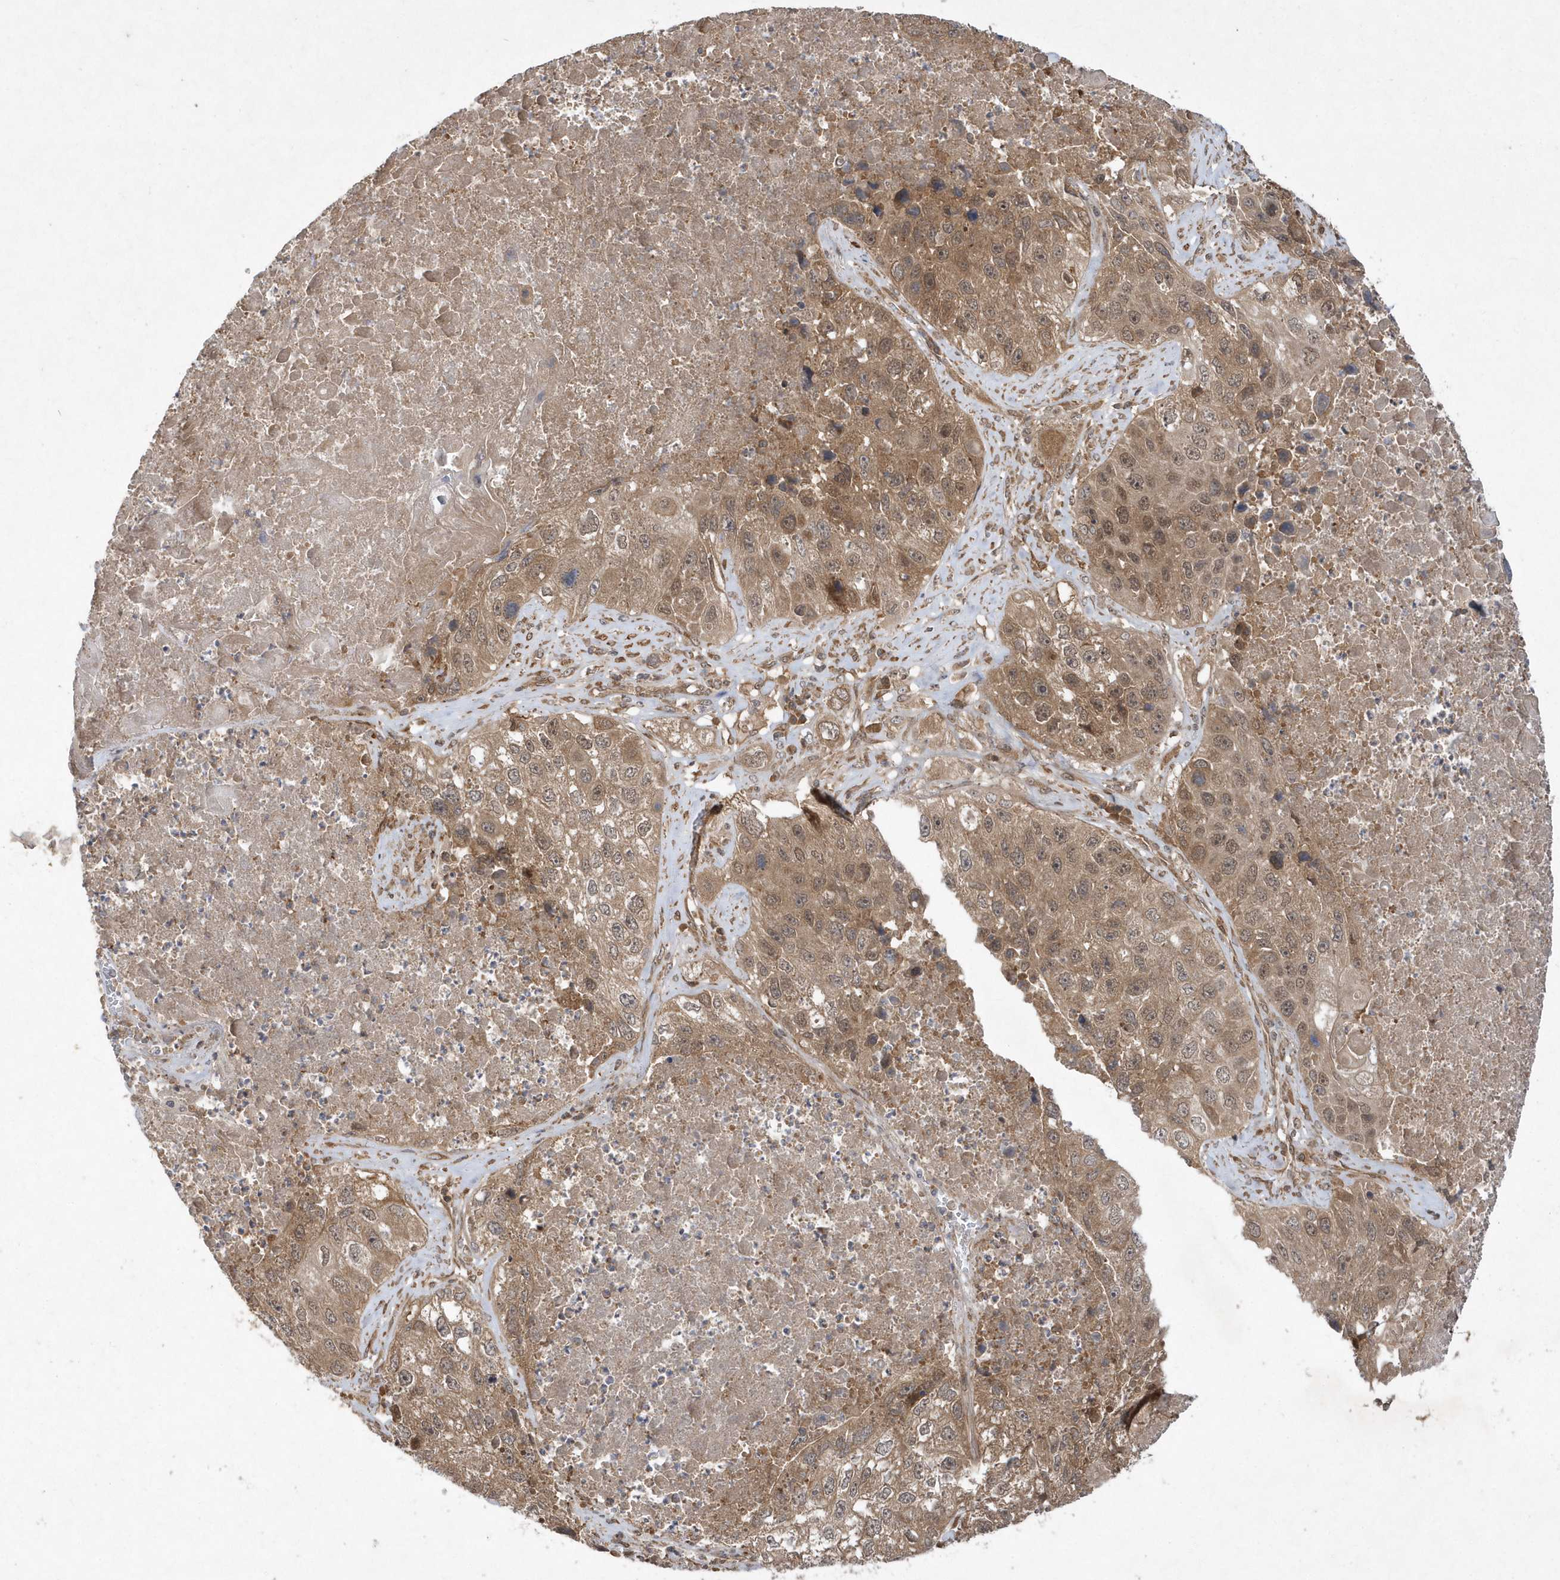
{"staining": {"intensity": "moderate", "quantity": ">75%", "location": "cytoplasmic/membranous,nuclear"}, "tissue": "lung cancer", "cell_type": "Tumor cells", "image_type": "cancer", "snomed": [{"axis": "morphology", "description": "Squamous cell carcinoma, NOS"}, {"axis": "topography", "description": "Lung"}], "caption": "High-power microscopy captured an immunohistochemistry (IHC) photomicrograph of lung cancer (squamous cell carcinoma), revealing moderate cytoplasmic/membranous and nuclear positivity in about >75% of tumor cells.", "gene": "GFM2", "patient": {"sex": "male", "age": 61}}